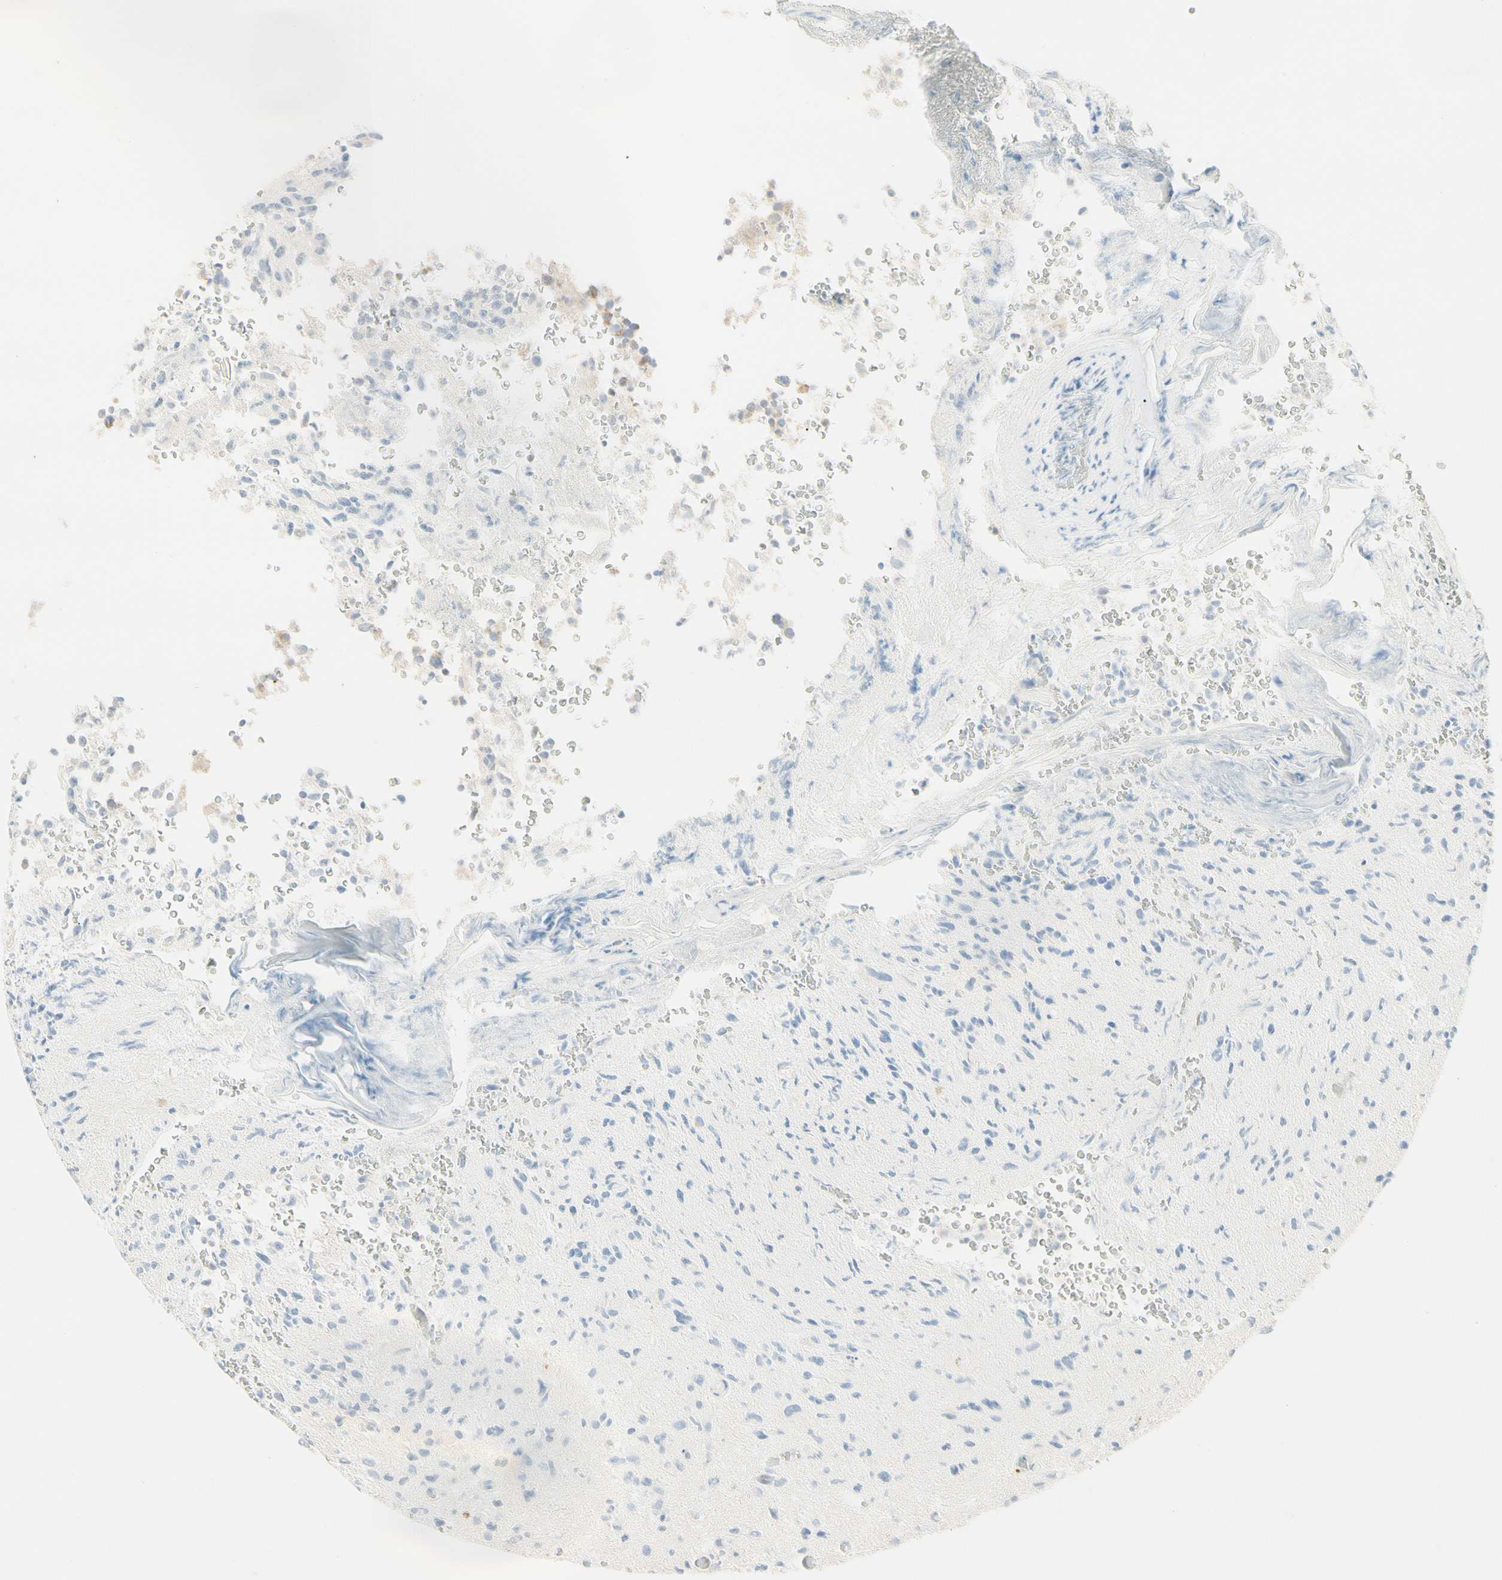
{"staining": {"intensity": "negative", "quantity": "none", "location": "none"}, "tissue": "glioma", "cell_type": "Tumor cells", "image_type": "cancer", "snomed": [{"axis": "morphology", "description": "Glioma, malignant, High grade"}, {"axis": "topography", "description": "pancreas cauda"}], "caption": "Immunohistochemical staining of malignant high-grade glioma displays no significant positivity in tumor cells. (DAB (3,3'-diaminobenzidine) immunohistochemistry (IHC) with hematoxylin counter stain).", "gene": "ALDH18A1", "patient": {"sex": "male", "age": 60}}